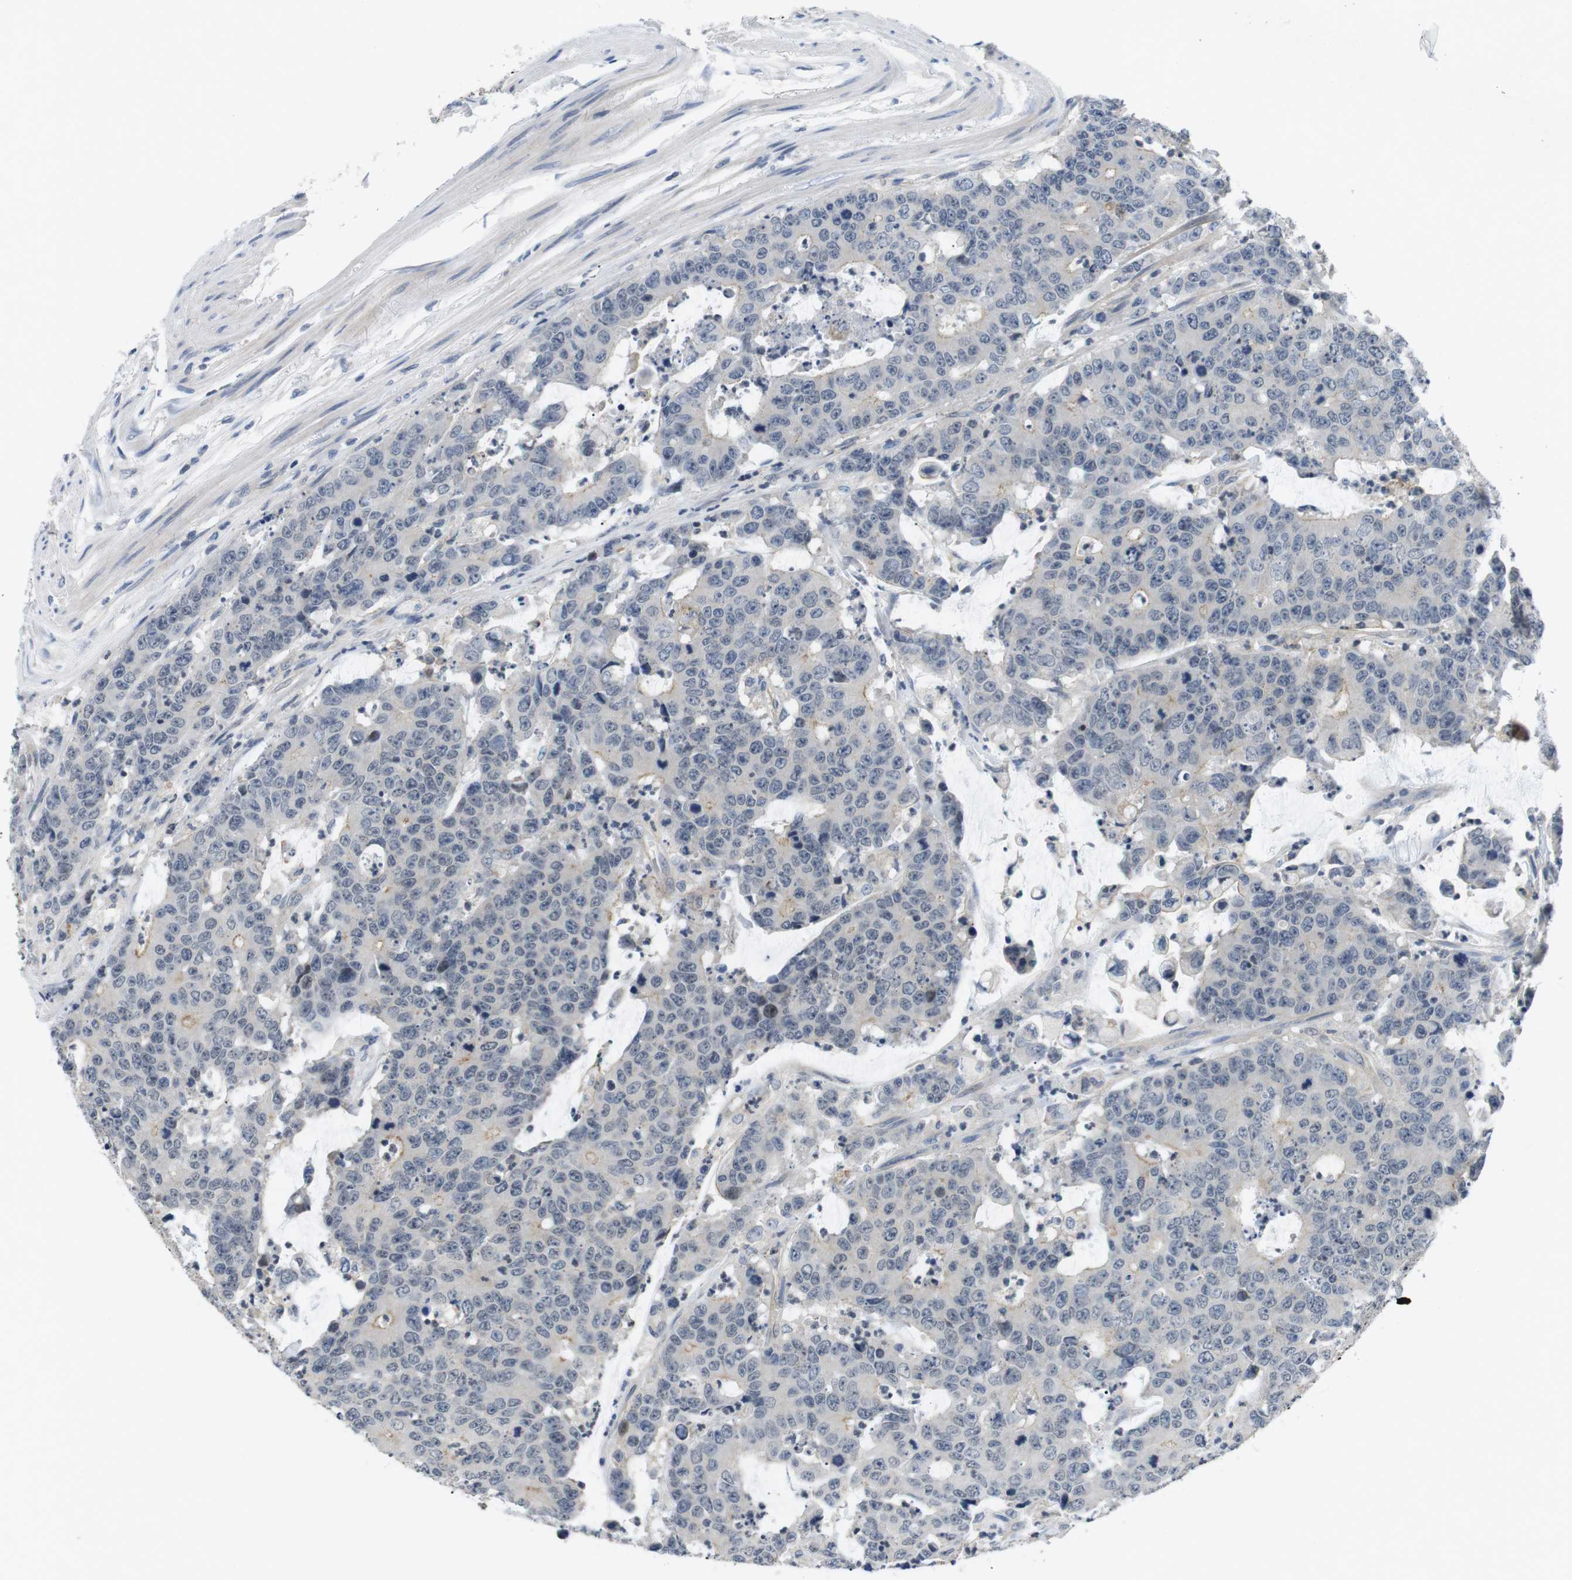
{"staining": {"intensity": "negative", "quantity": "none", "location": "none"}, "tissue": "colorectal cancer", "cell_type": "Tumor cells", "image_type": "cancer", "snomed": [{"axis": "morphology", "description": "Adenocarcinoma, NOS"}, {"axis": "topography", "description": "Colon"}], "caption": "Colorectal adenocarcinoma stained for a protein using IHC displays no expression tumor cells.", "gene": "NECTIN1", "patient": {"sex": "female", "age": 86}}